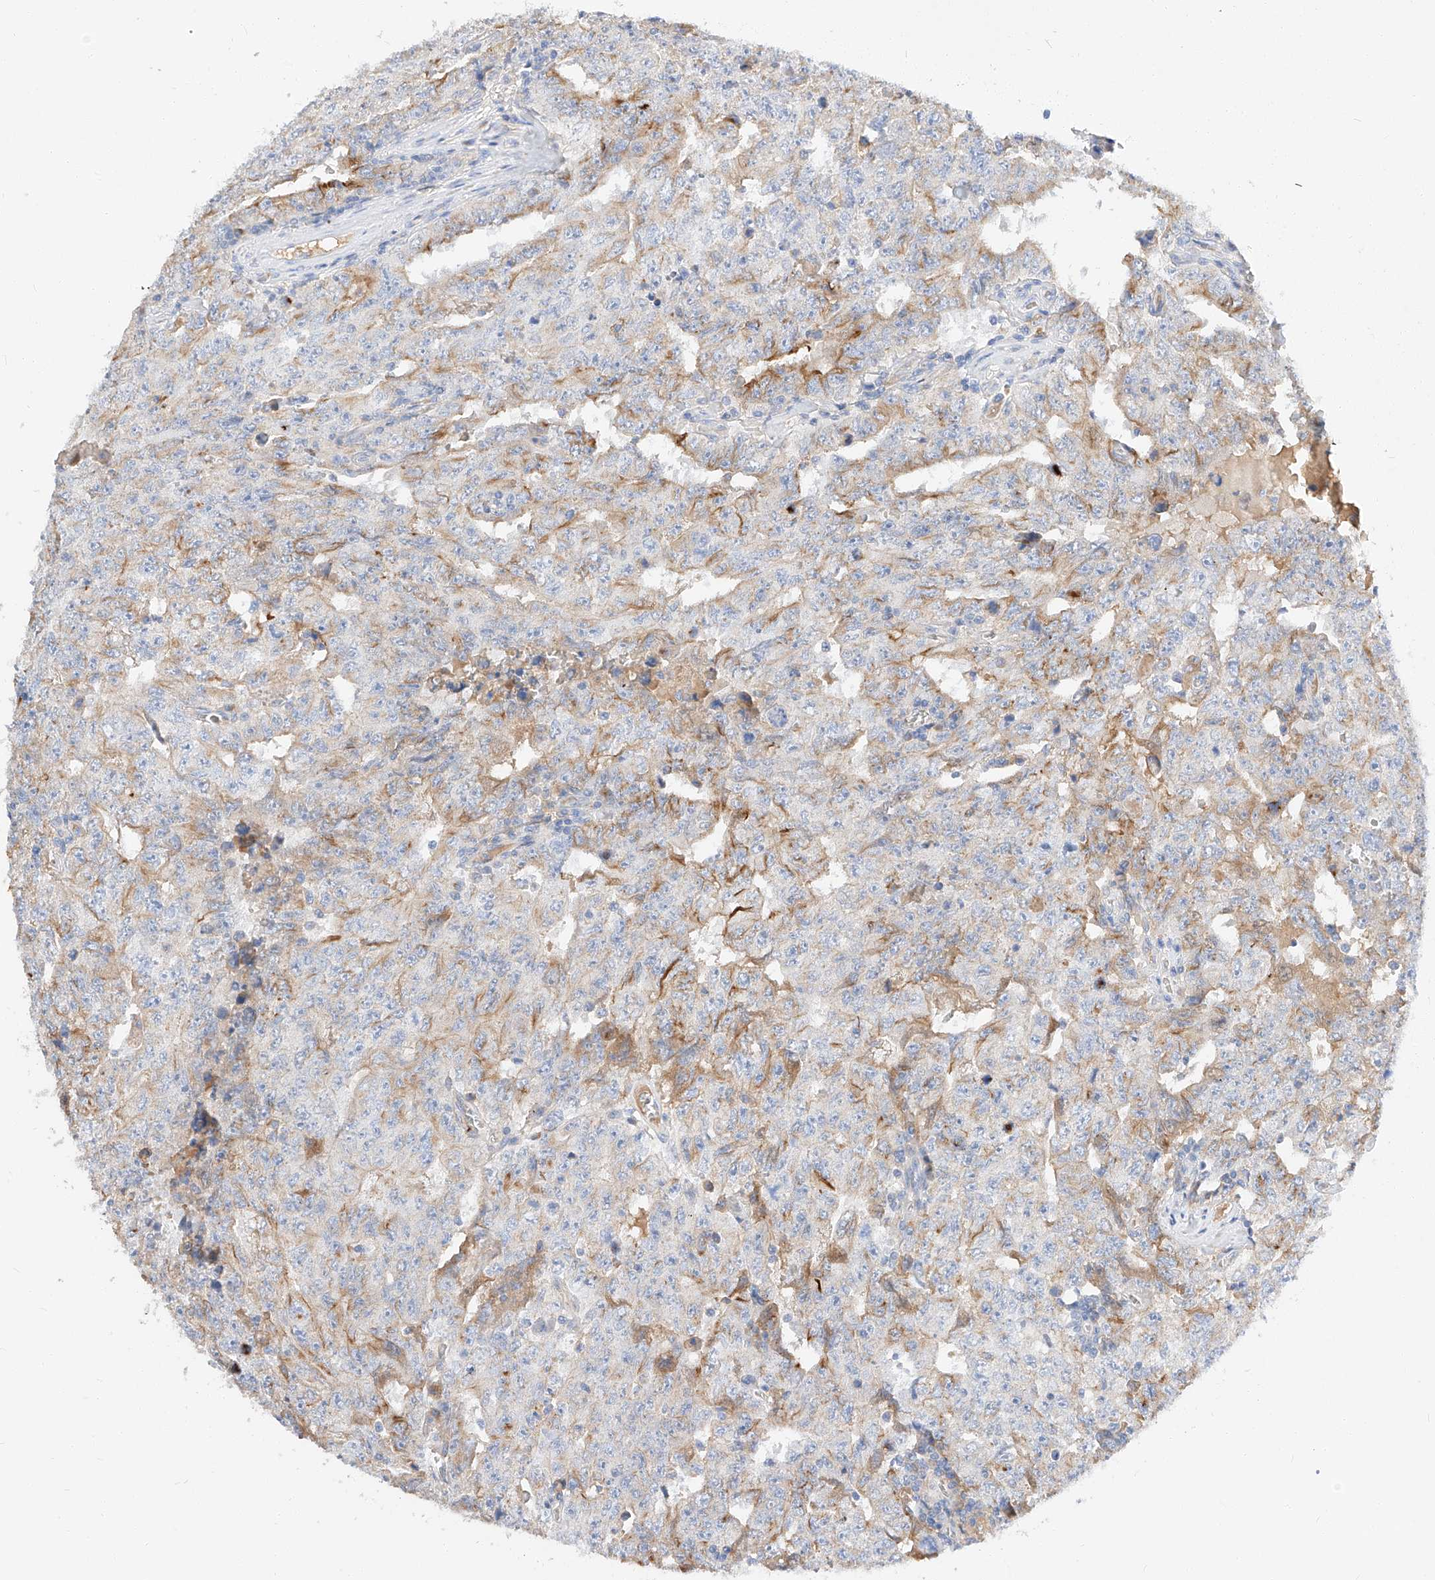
{"staining": {"intensity": "moderate", "quantity": "<25%", "location": "cytoplasmic/membranous"}, "tissue": "testis cancer", "cell_type": "Tumor cells", "image_type": "cancer", "snomed": [{"axis": "morphology", "description": "Carcinoma, Embryonal, NOS"}, {"axis": "topography", "description": "Testis"}], "caption": "Embryonal carcinoma (testis) stained with a brown dye shows moderate cytoplasmic/membranous positive positivity in about <25% of tumor cells.", "gene": "MAP7", "patient": {"sex": "male", "age": 26}}